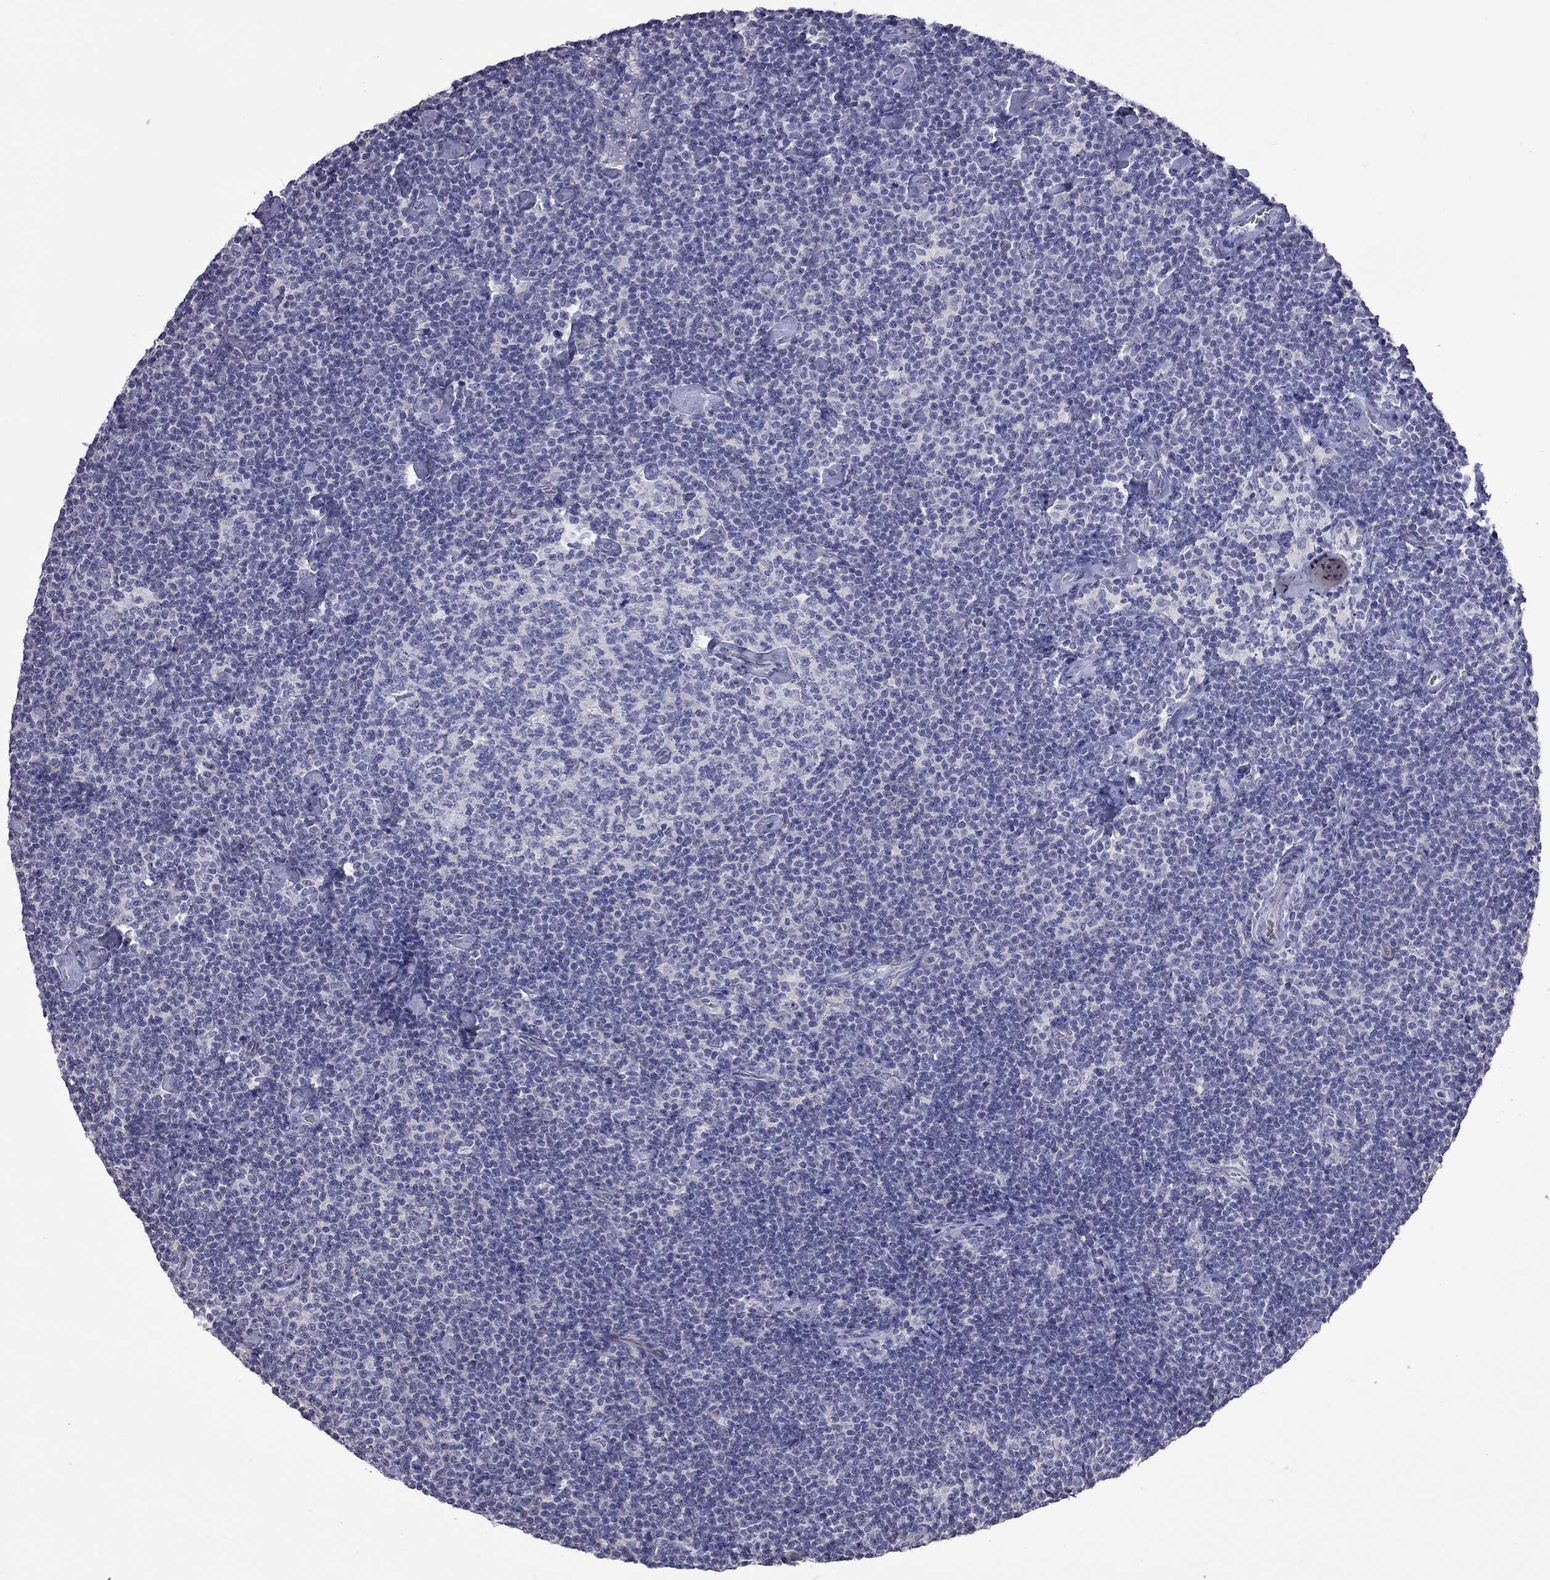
{"staining": {"intensity": "negative", "quantity": "none", "location": "none"}, "tissue": "lymphoma", "cell_type": "Tumor cells", "image_type": "cancer", "snomed": [{"axis": "morphology", "description": "Malignant lymphoma, non-Hodgkin's type, Low grade"}, {"axis": "topography", "description": "Lymph node"}], "caption": "High power microscopy histopathology image of an IHC micrograph of lymphoma, revealing no significant positivity in tumor cells.", "gene": "FEZ1", "patient": {"sex": "male", "age": 81}}